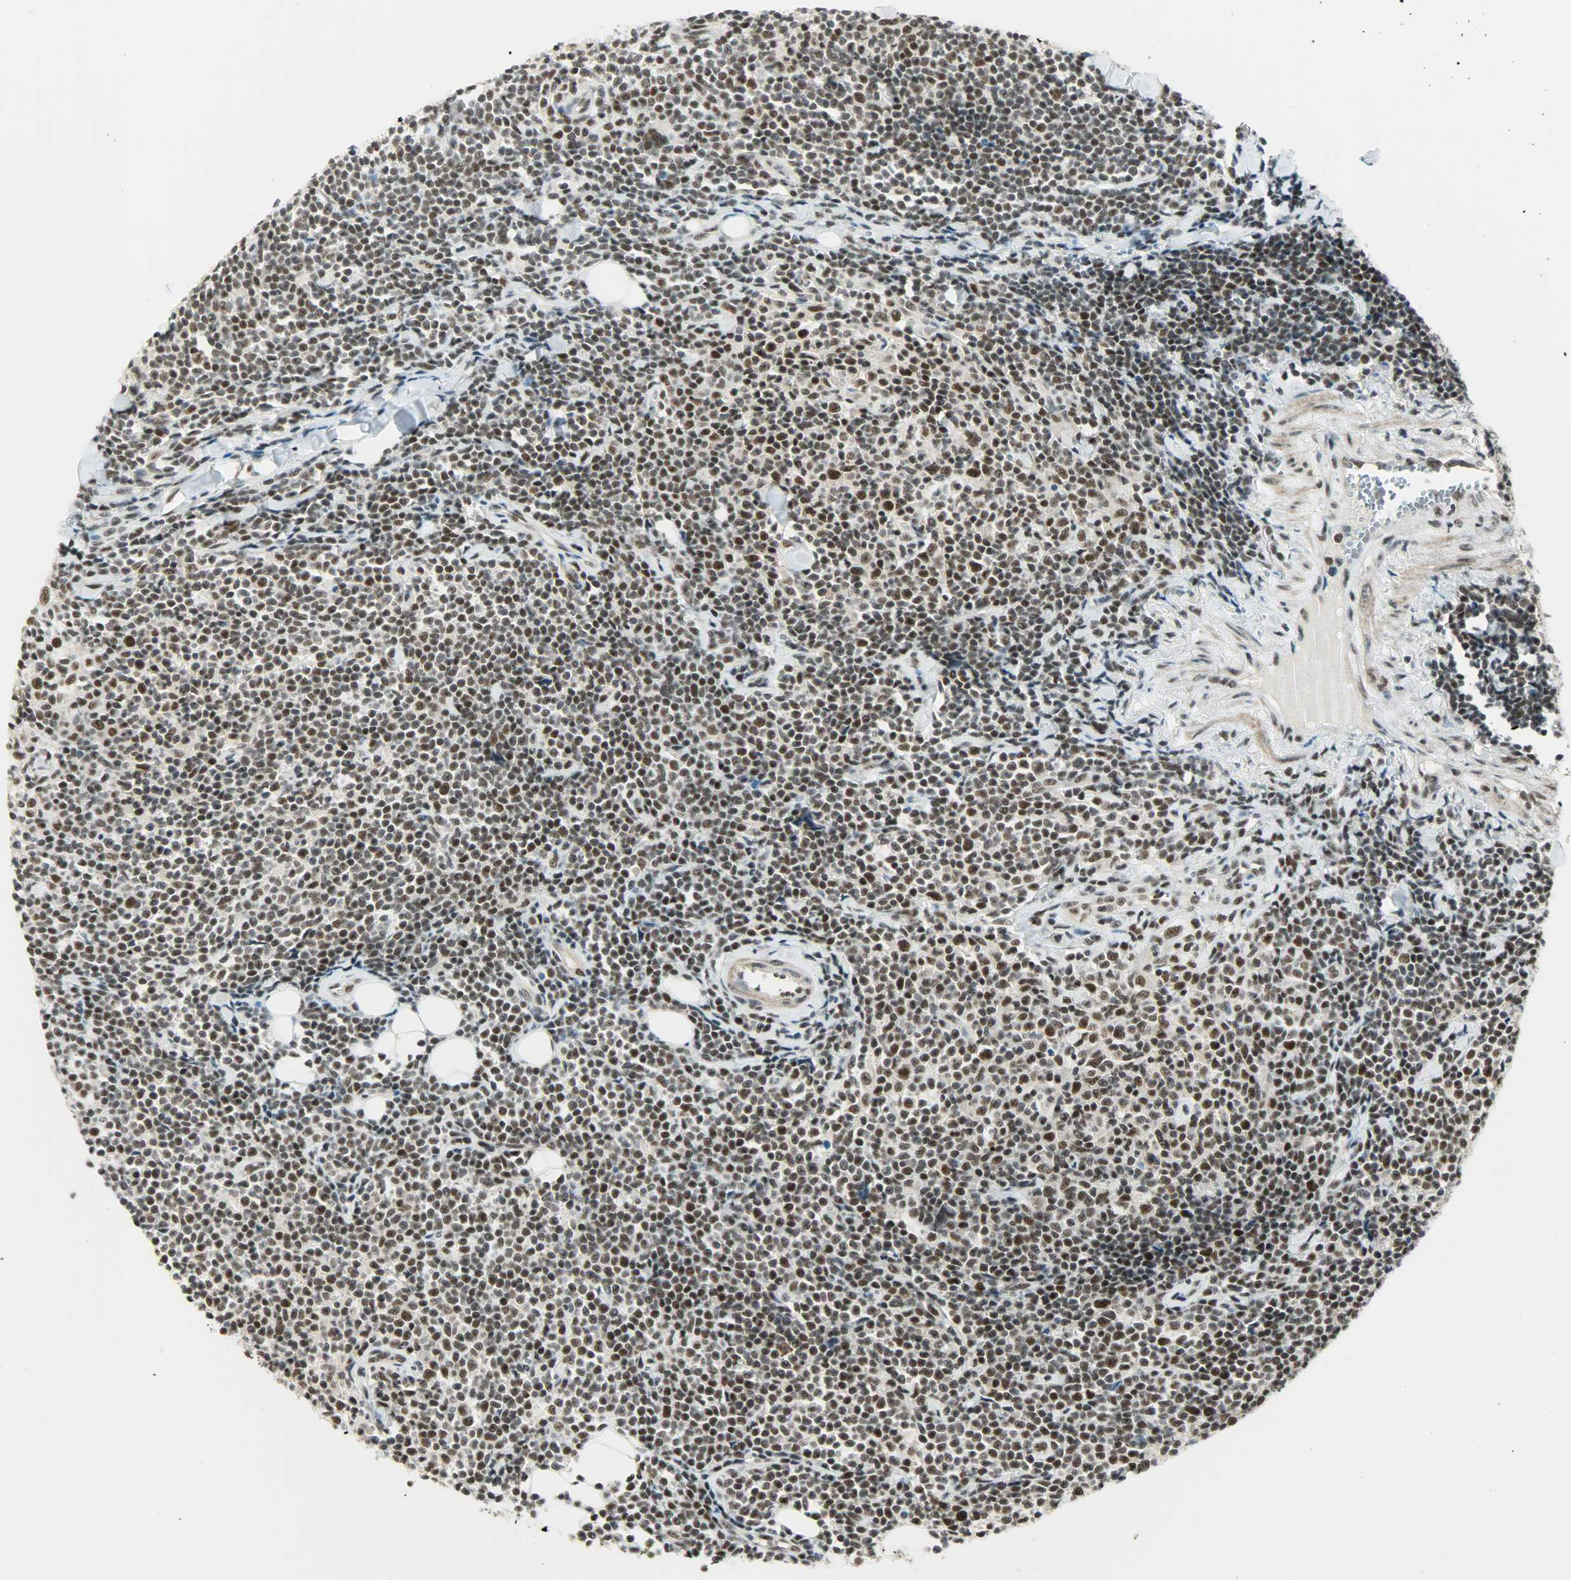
{"staining": {"intensity": "strong", "quantity": ">75%", "location": "nuclear"}, "tissue": "lymphoma", "cell_type": "Tumor cells", "image_type": "cancer", "snomed": [{"axis": "morphology", "description": "Malignant lymphoma, non-Hodgkin's type, Low grade"}, {"axis": "topography", "description": "Soft tissue"}], "caption": "Protein expression by IHC reveals strong nuclear positivity in about >75% of tumor cells in lymphoma.", "gene": "SUGP1", "patient": {"sex": "male", "age": 92}}